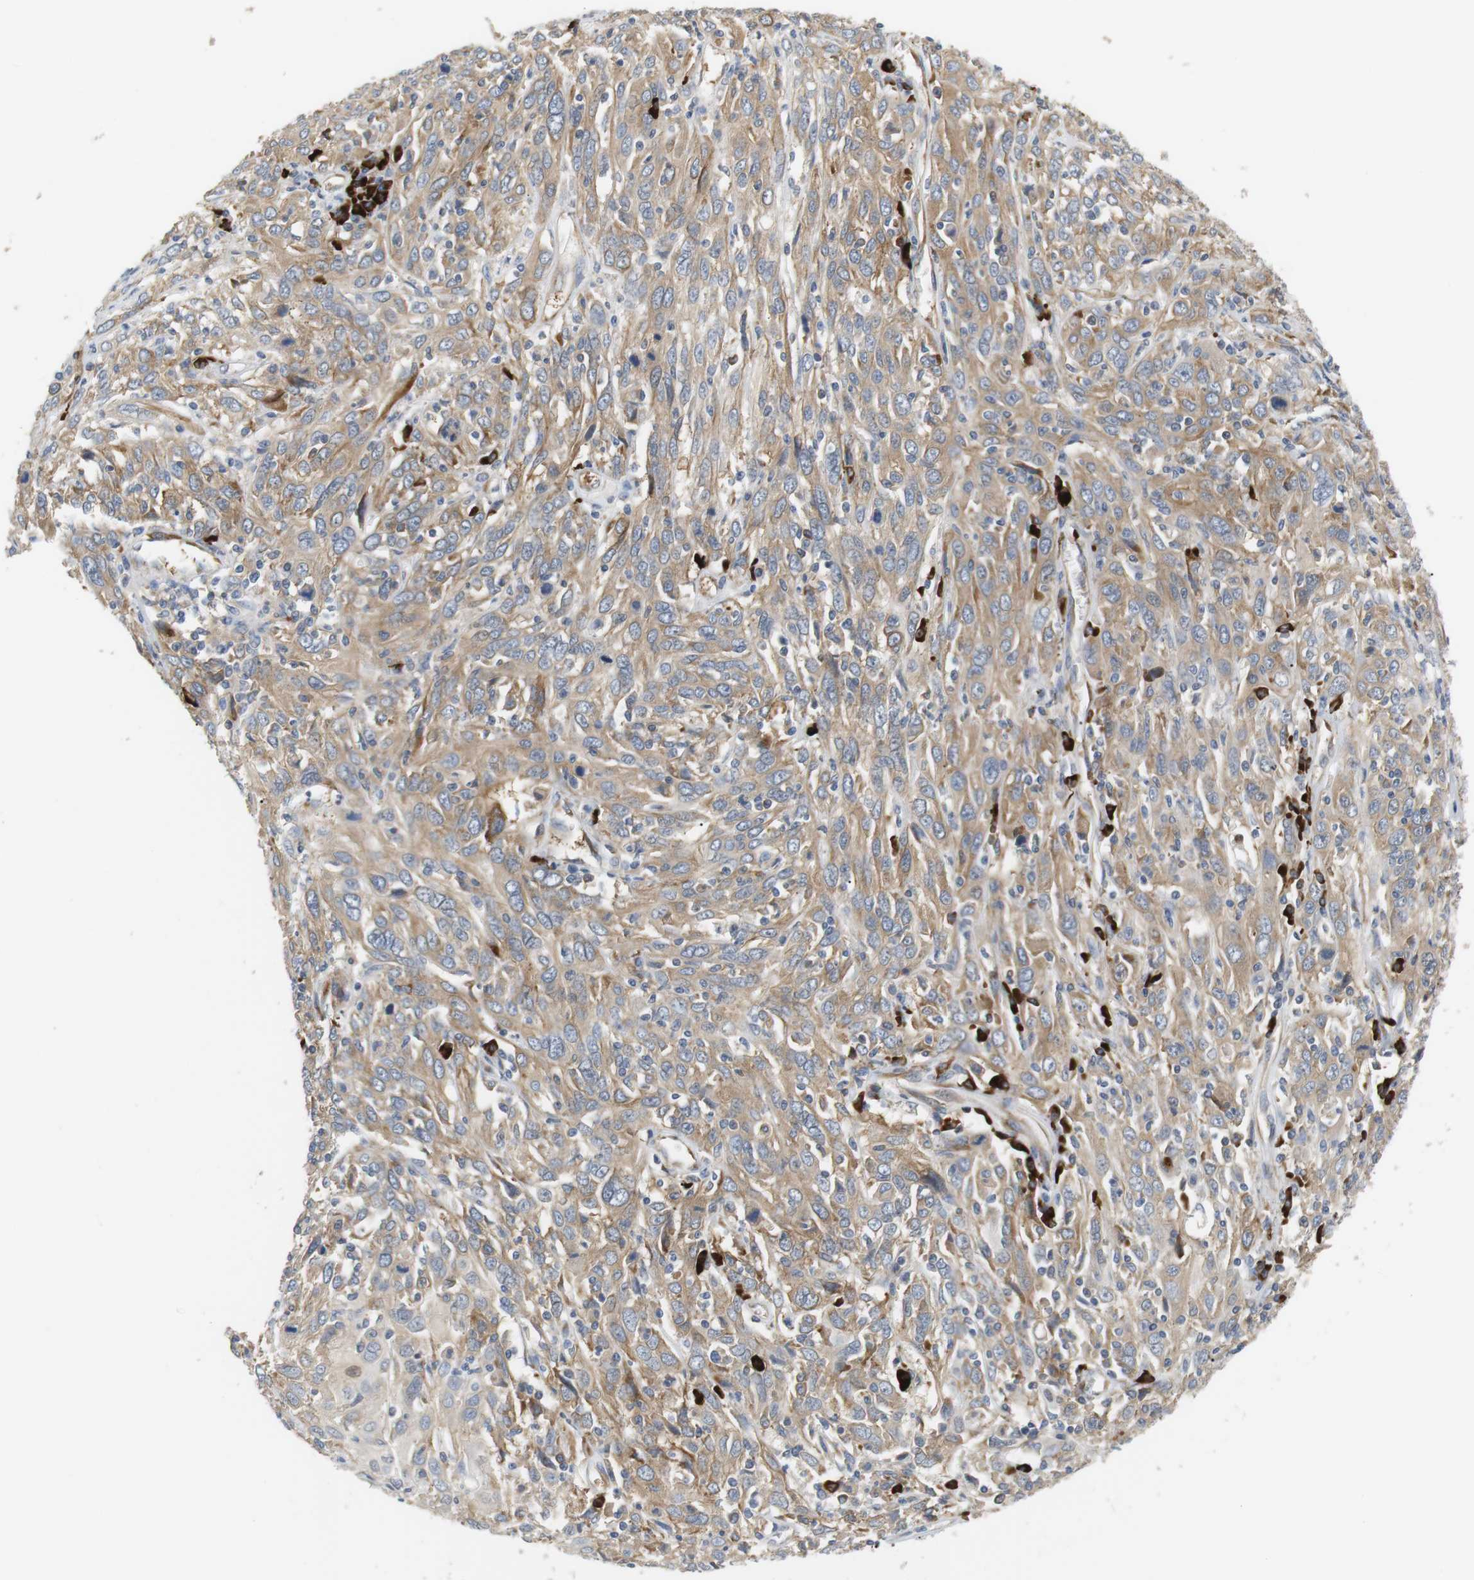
{"staining": {"intensity": "weak", "quantity": ">75%", "location": "cytoplasmic/membranous"}, "tissue": "cervical cancer", "cell_type": "Tumor cells", "image_type": "cancer", "snomed": [{"axis": "morphology", "description": "Squamous cell carcinoma, NOS"}, {"axis": "topography", "description": "Cervix"}], "caption": "A histopathology image showing weak cytoplasmic/membranous staining in approximately >75% of tumor cells in cervical squamous cell carcinoma, as visualized by brown immunohistochemical staining.", "gene": "TMEM200A", "patient": {"sex": "female", "age": 46}}